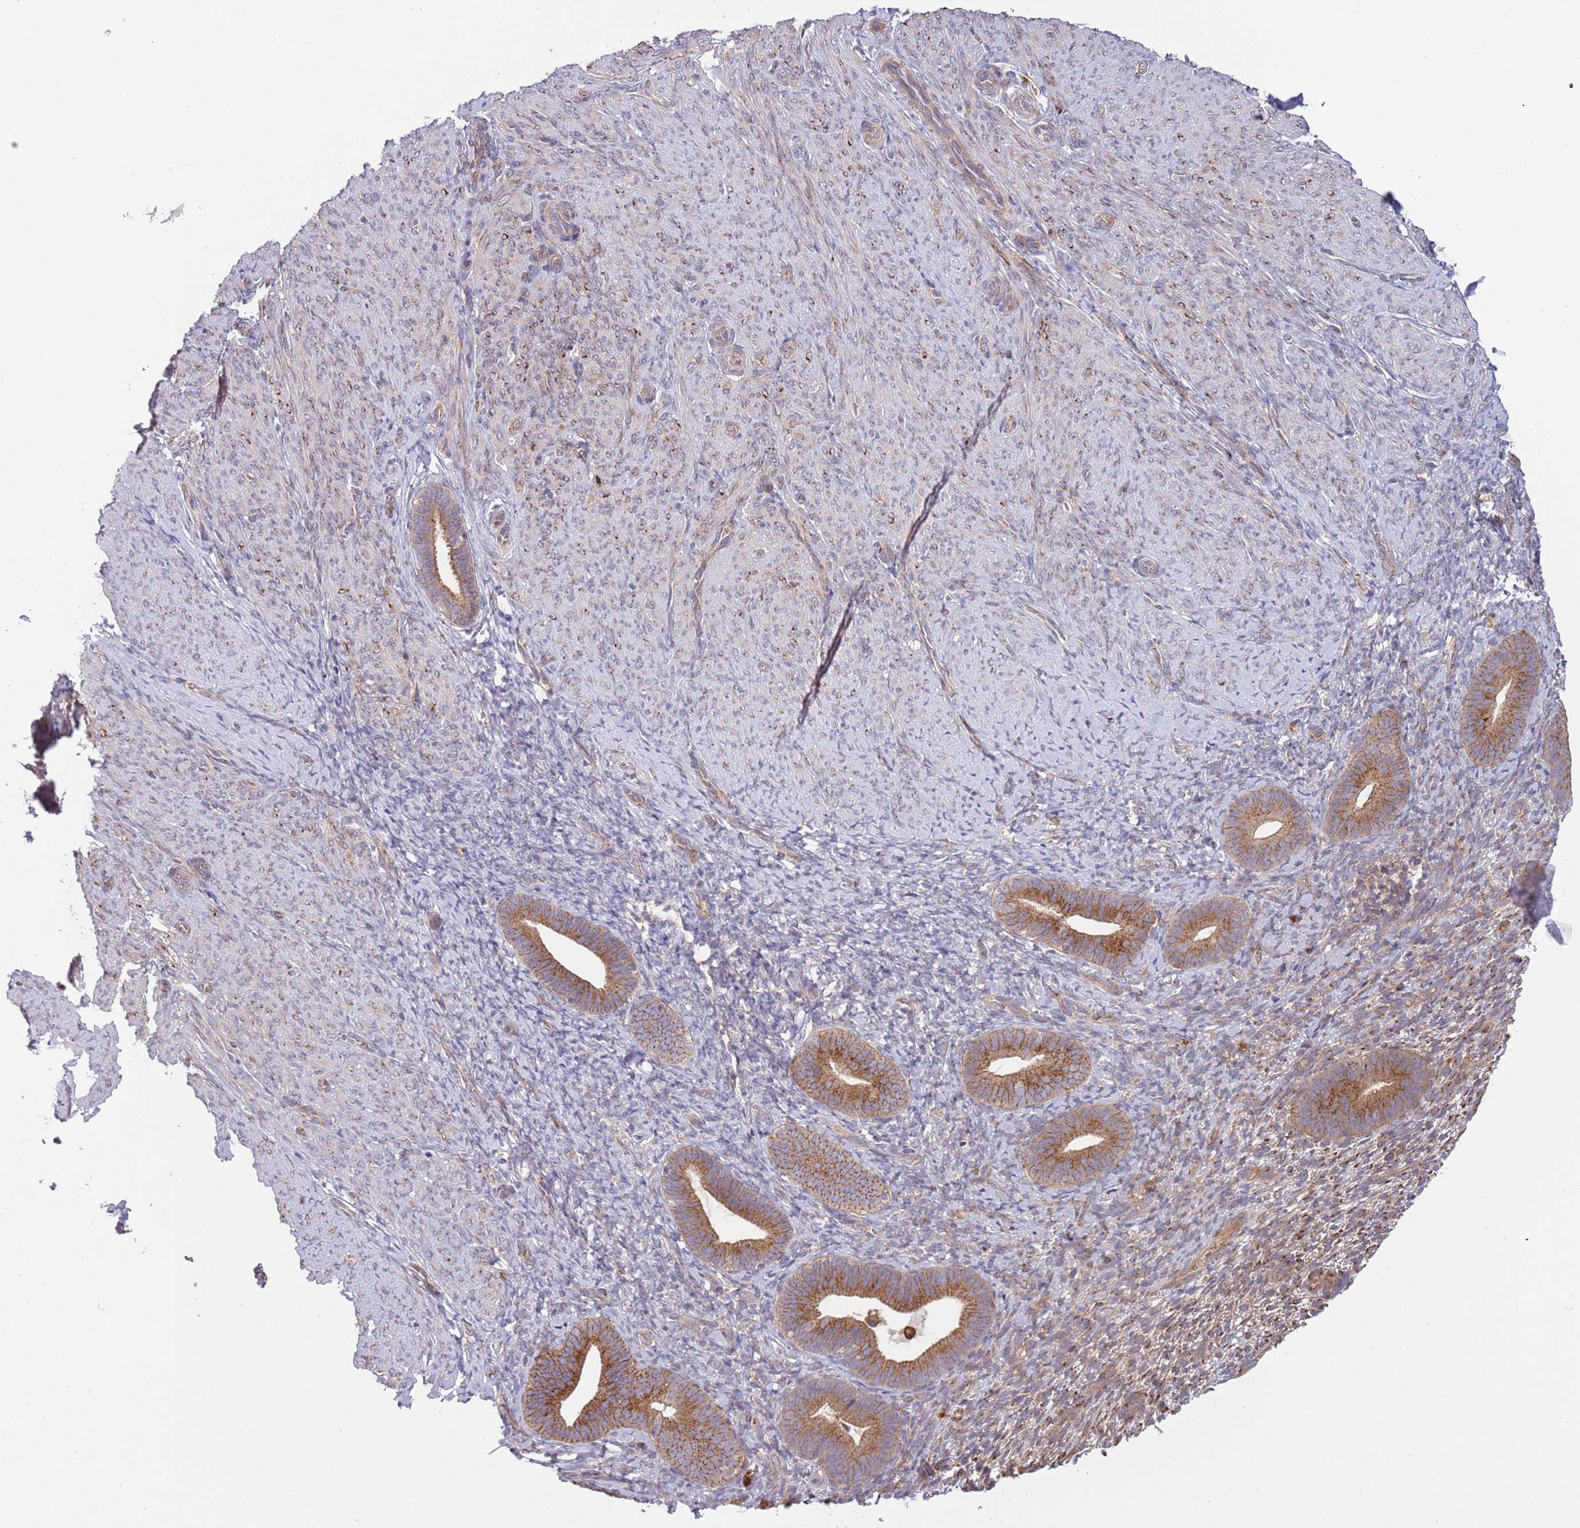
{"staining": {"intensity": "moderate", "quantity": "25%-75%", "location": "cytoplasmic/membranous"}, "tissue": "endometrium", "cell_type": "Cells in endometrial stroma", "image_type": "normal", "snomed": [{"axis": "morphology", "description": "Normal tissue, NOS"}, {"axis": "topography", "description": "Endometrium"}], "caption": "Normal endometrium demonstrates moderate cytoplasmic/membranous positivity in approximately 25%-75% of cells in endometrial stroma.", "gene": "BTBD7", "patient": {"sex": "female", "age": 65}}